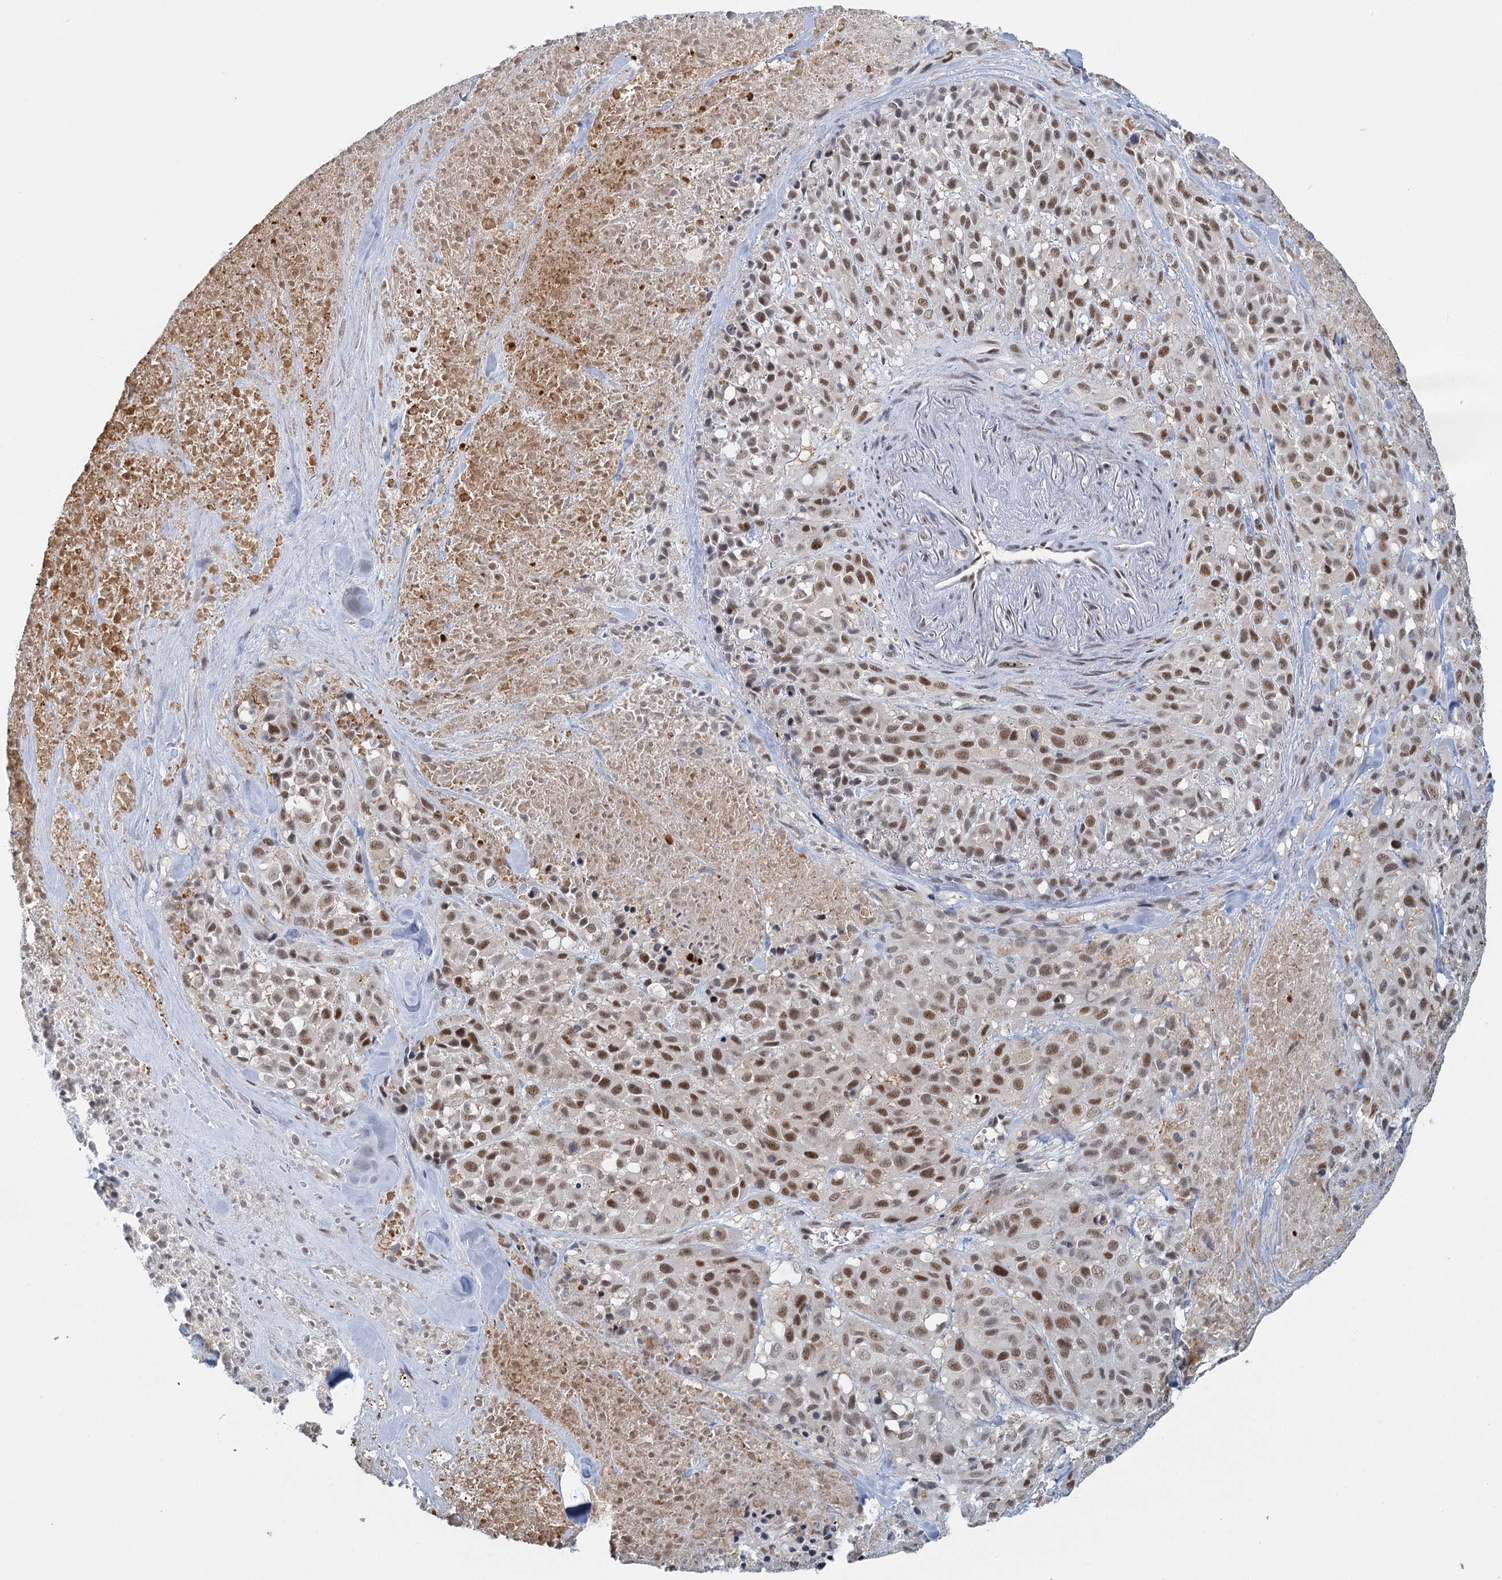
{"staining": {"intensity": "moderate", "quantity": ">75%", "location": "nuclear"}, "tissue": "melanoma", "cell_type": "Tumor cells", "image_type": "cancer", "snomed": [{"axis": "morphology", "description": "Malignant melanoma, Metastatic site"}, {"axis": "topography", "description": "Skin"}], "caption": "Immunohistochemistry (IHC) (DAB (3,3'-diaminobenzidine)) staining of human malignant melanoma (metastatic site) reveals moderate nuclear protein positivity in approximately >75% of tumor cells.", "gene": "GPATCH11", "patient": {"sex": "female", "age": 81}}